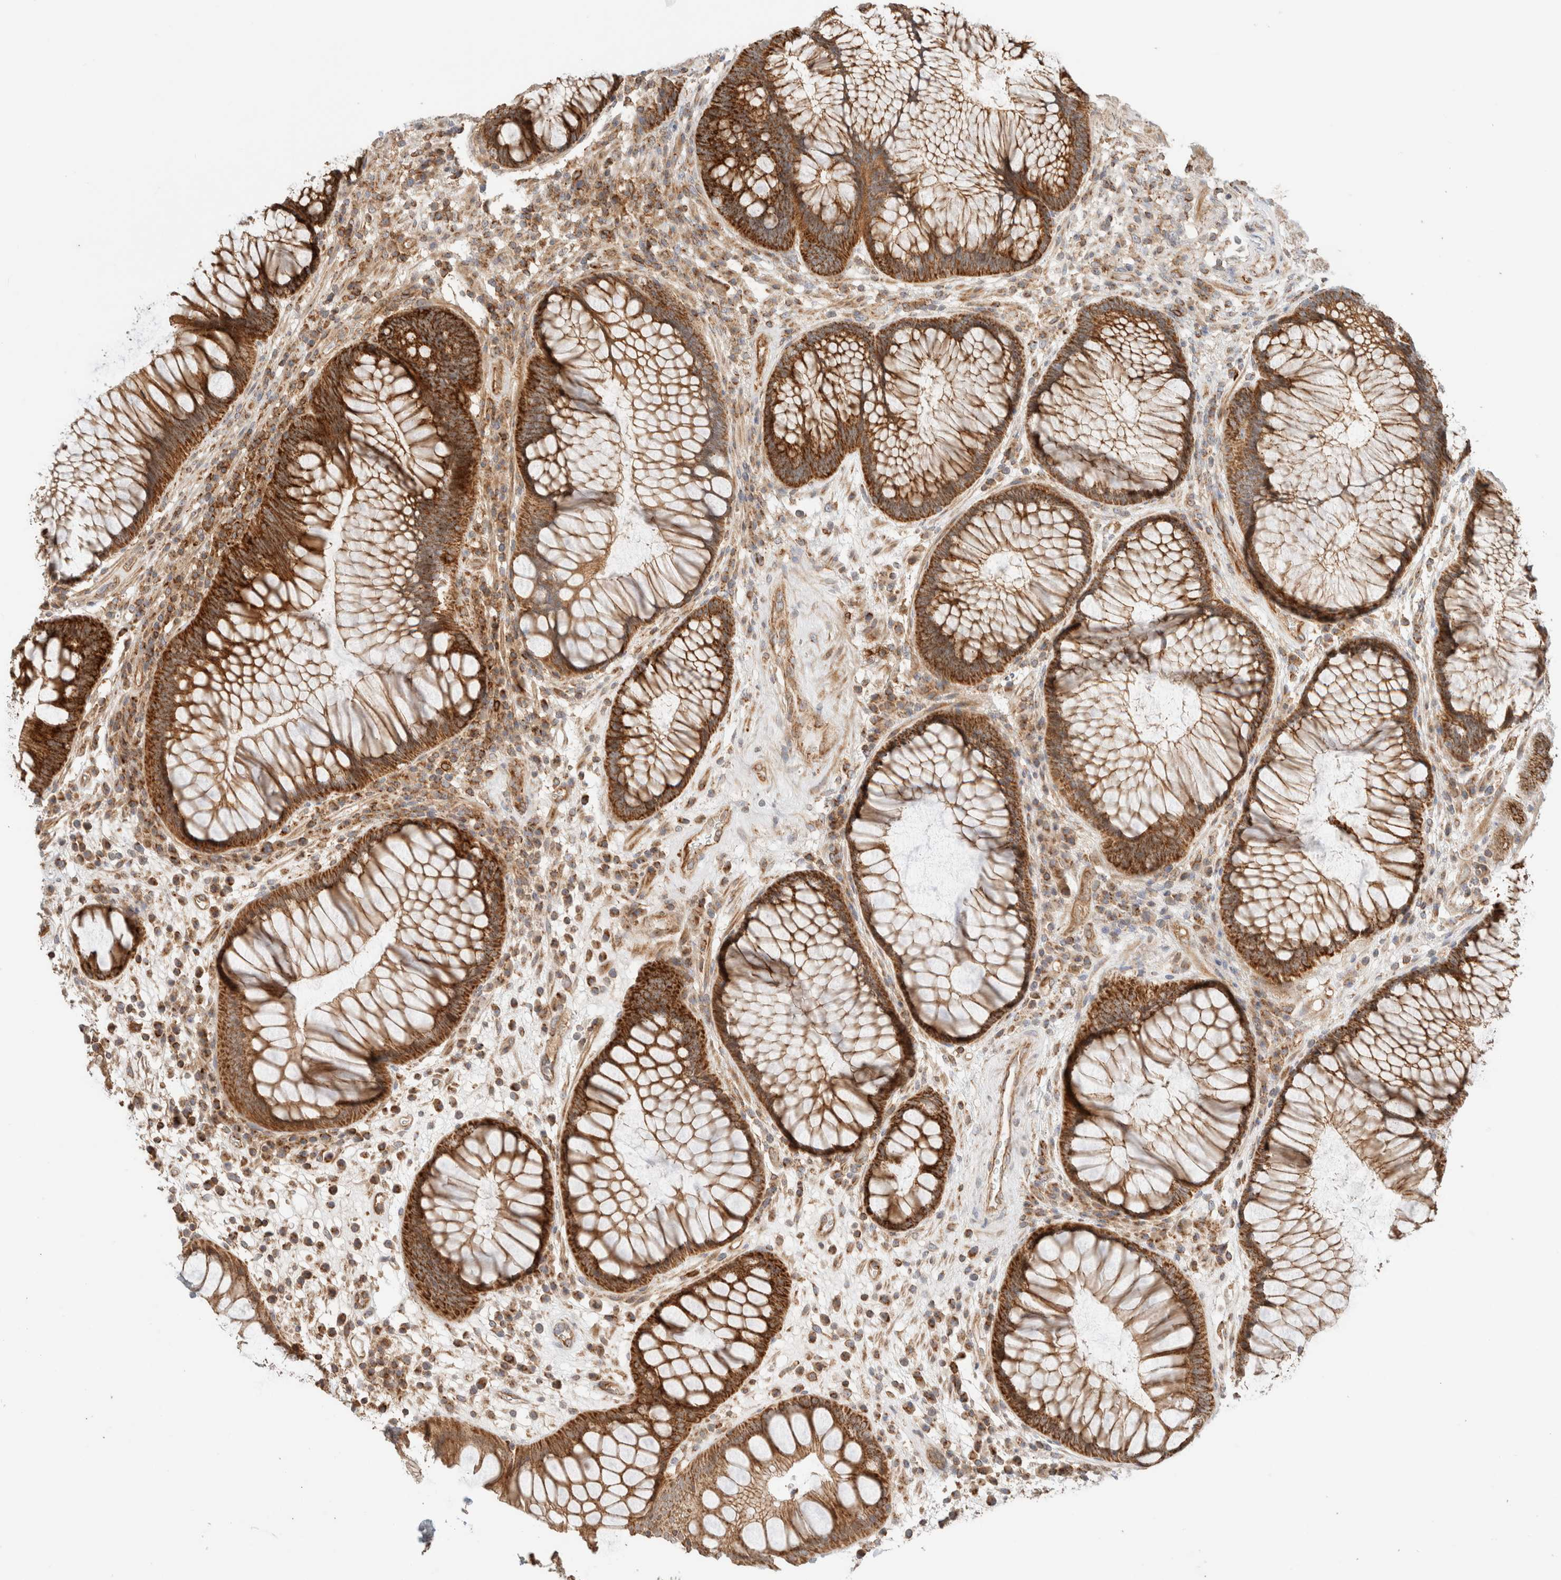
{"staining": {"intensity": "strong", "quantity": ">75%", "location": "cytoplasmic/membranous"}, "tissue": "rectum", "cell_type": "Glandular cells", "image_type": "normal", "snomed": [{"axis": "morphology", "description": "Normal tissue, NOS"}, {"axis": "topography", "description": "Rectum"}], "caption": "Immunohistochemistry of benign human rectum reveals high levels of strong cytoplasmic/membranous staining in approximately >75% of glandular cells. The staining was performed using DAB to visualize the protein expression in brown, while the nuclei were stained in blue with hematoxylin (Magnification: 20x).", "gene": "MRM3", "patient": {"sex": "male", "age": 51}}